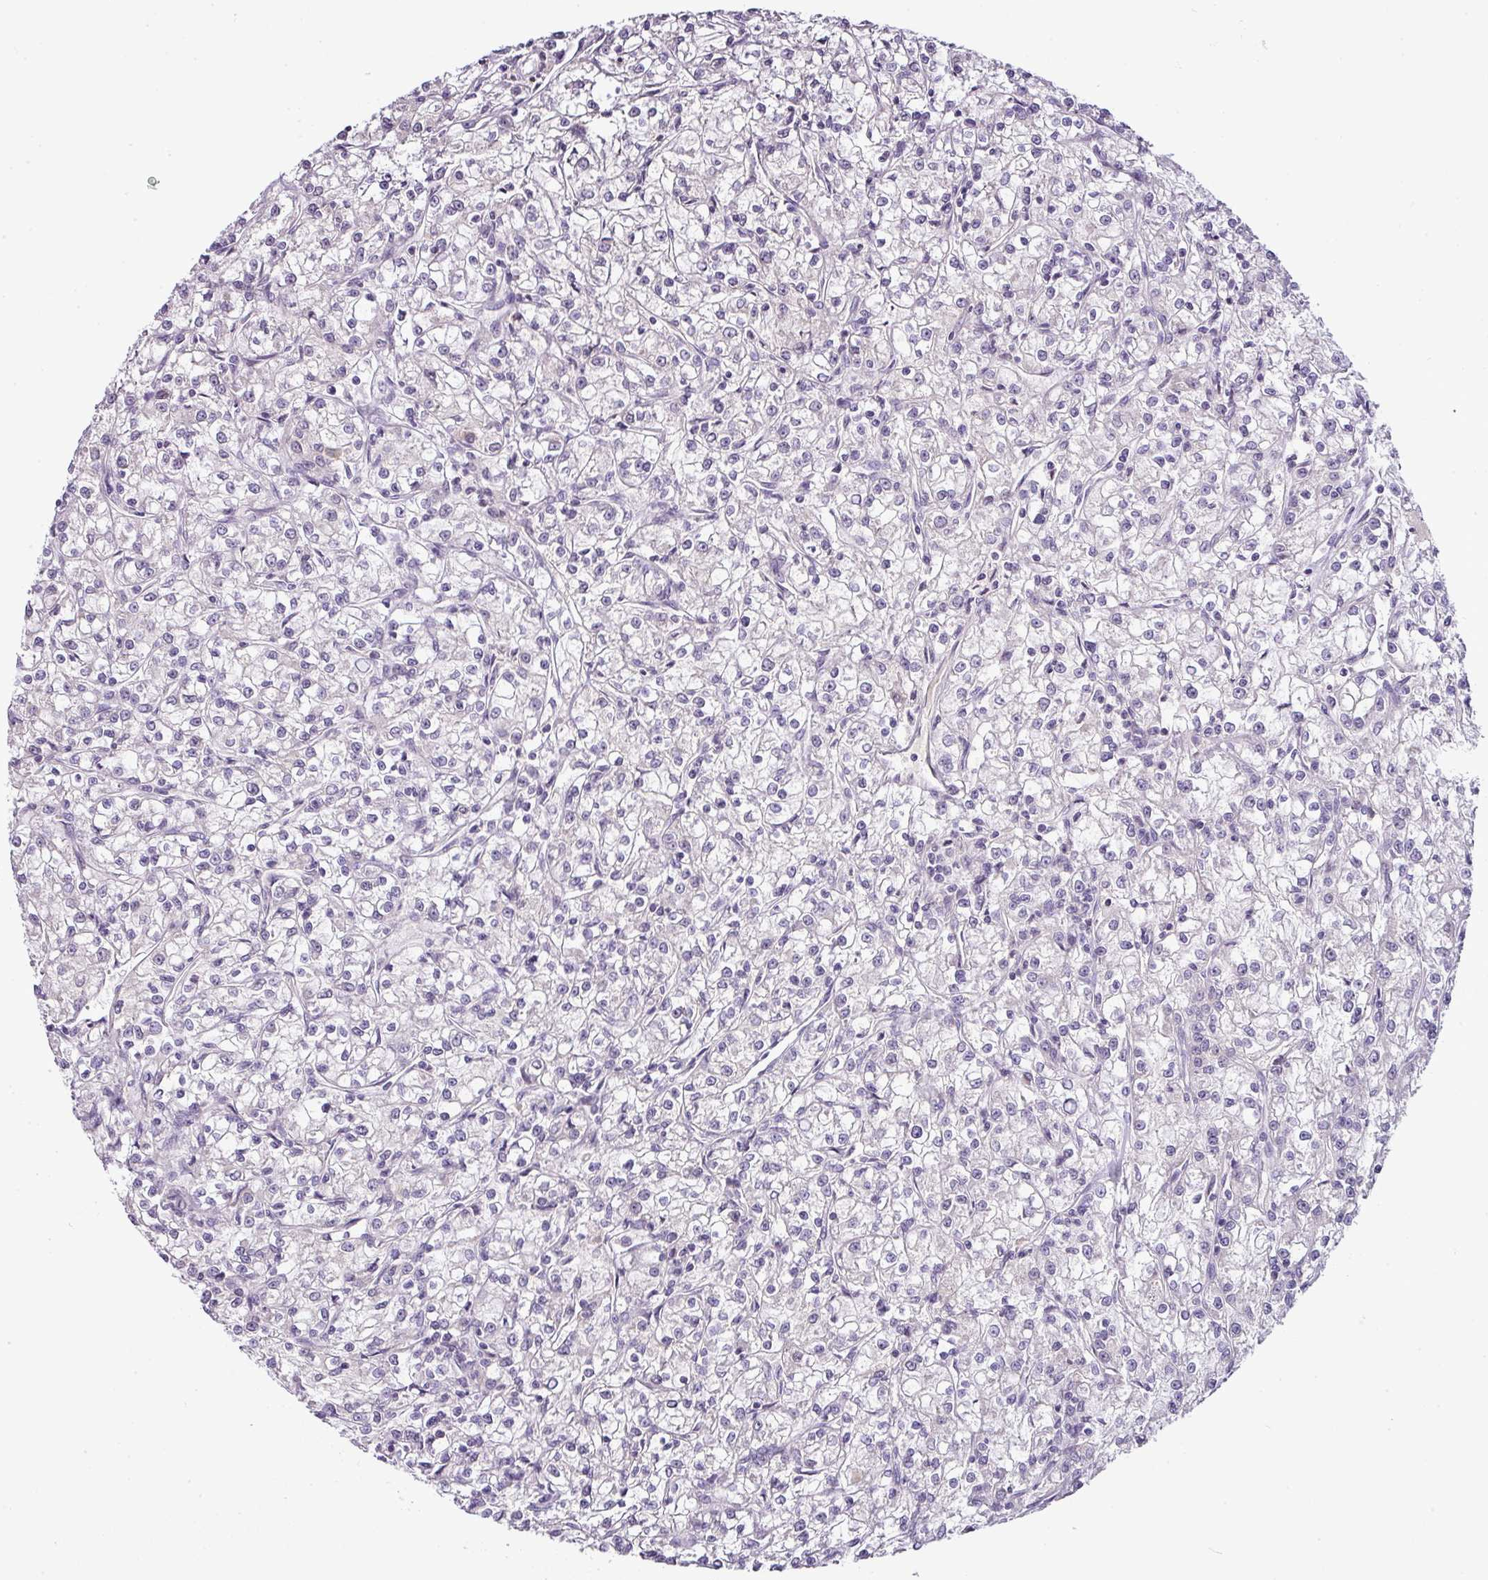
{"staining": {"intensity": "negative", "quantity": "none", "location": "none"}, "tissue": "renal cancer", "cell_type": "Tumor cells", "image_type": "cancer", "snomed": [{"axis": "morphology", "description": "Adenocarcinoma, NOS"}, {"axis": "topography", "description": "Kidney"}], "caption": "Protein analysis of adenocarcinoma (renal) demonstrates no significant staining in tumor cells. Brightfield microscopy of immunohistochemistry (IHC) stained with DAB (3,3'-diaminobenzidine) (brown) and hematoxylin (blue), captured at high magnification.", "gene": "TEX30", "patient": {"sex": "female", "age": 59}}